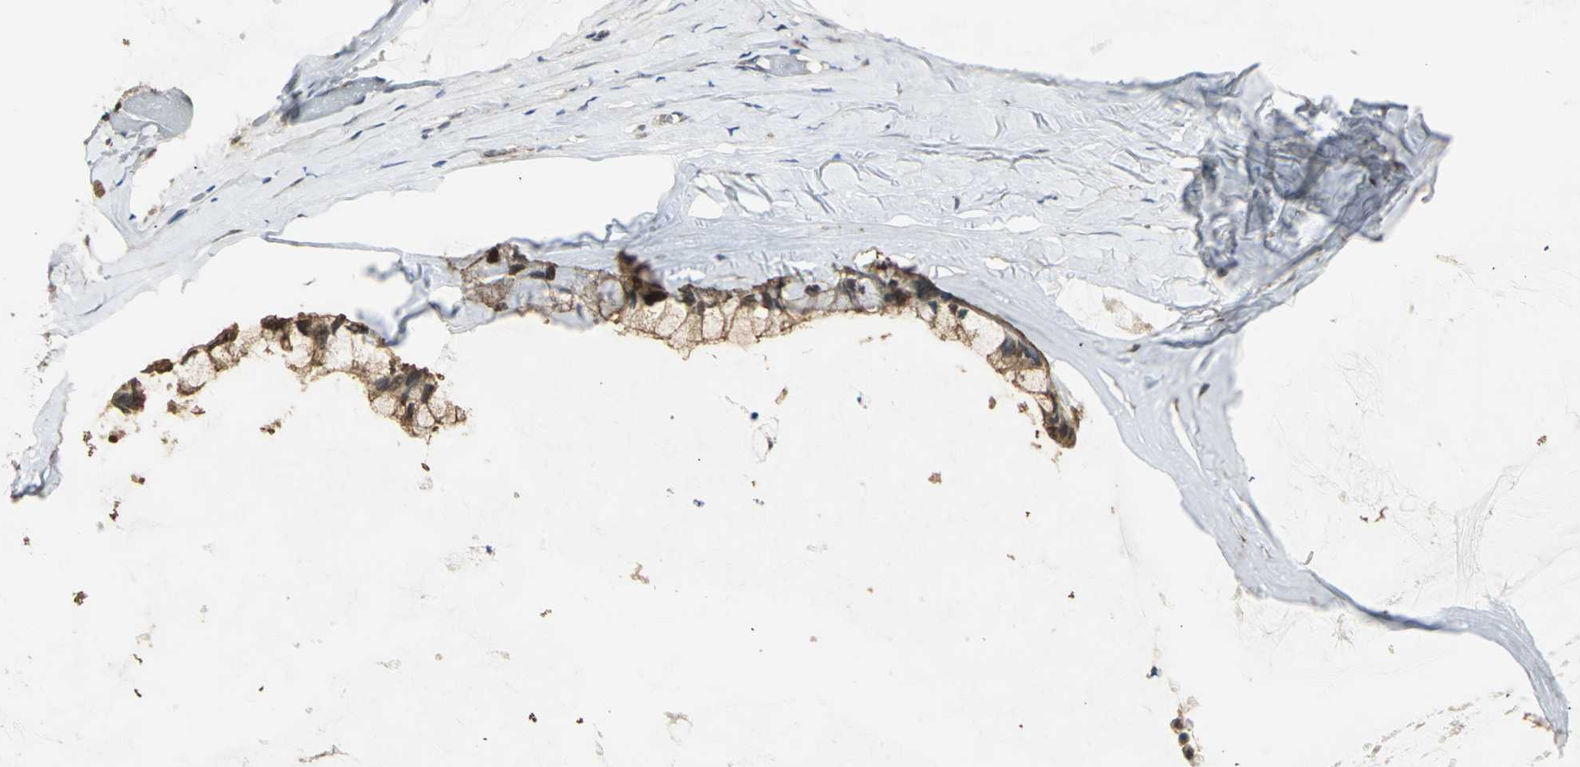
{"staining": {"intensity": "moderate", "quantity": ">75%", "location": "cytoplasmic/membranous,nuclear"}, "tissue": "ovarian cancer", "cell_type": "Tumor cells", "image_type": "cancer", "snomed": [{"axis": "morphology", "description": "Cystadenocarcinoma, mucinous, NOS"}, {"axis": "topography", "description": "Ovary"}], "caption": "The micrograph displays a brown stain indicating the presence of a protein in the cytoplasmic/membranous and nuclear of tumor cells in mucinous cystadenocarcinoma (ovarian).", "gene": "PARK7", "patient": {"sex": "female", "age": 39}}